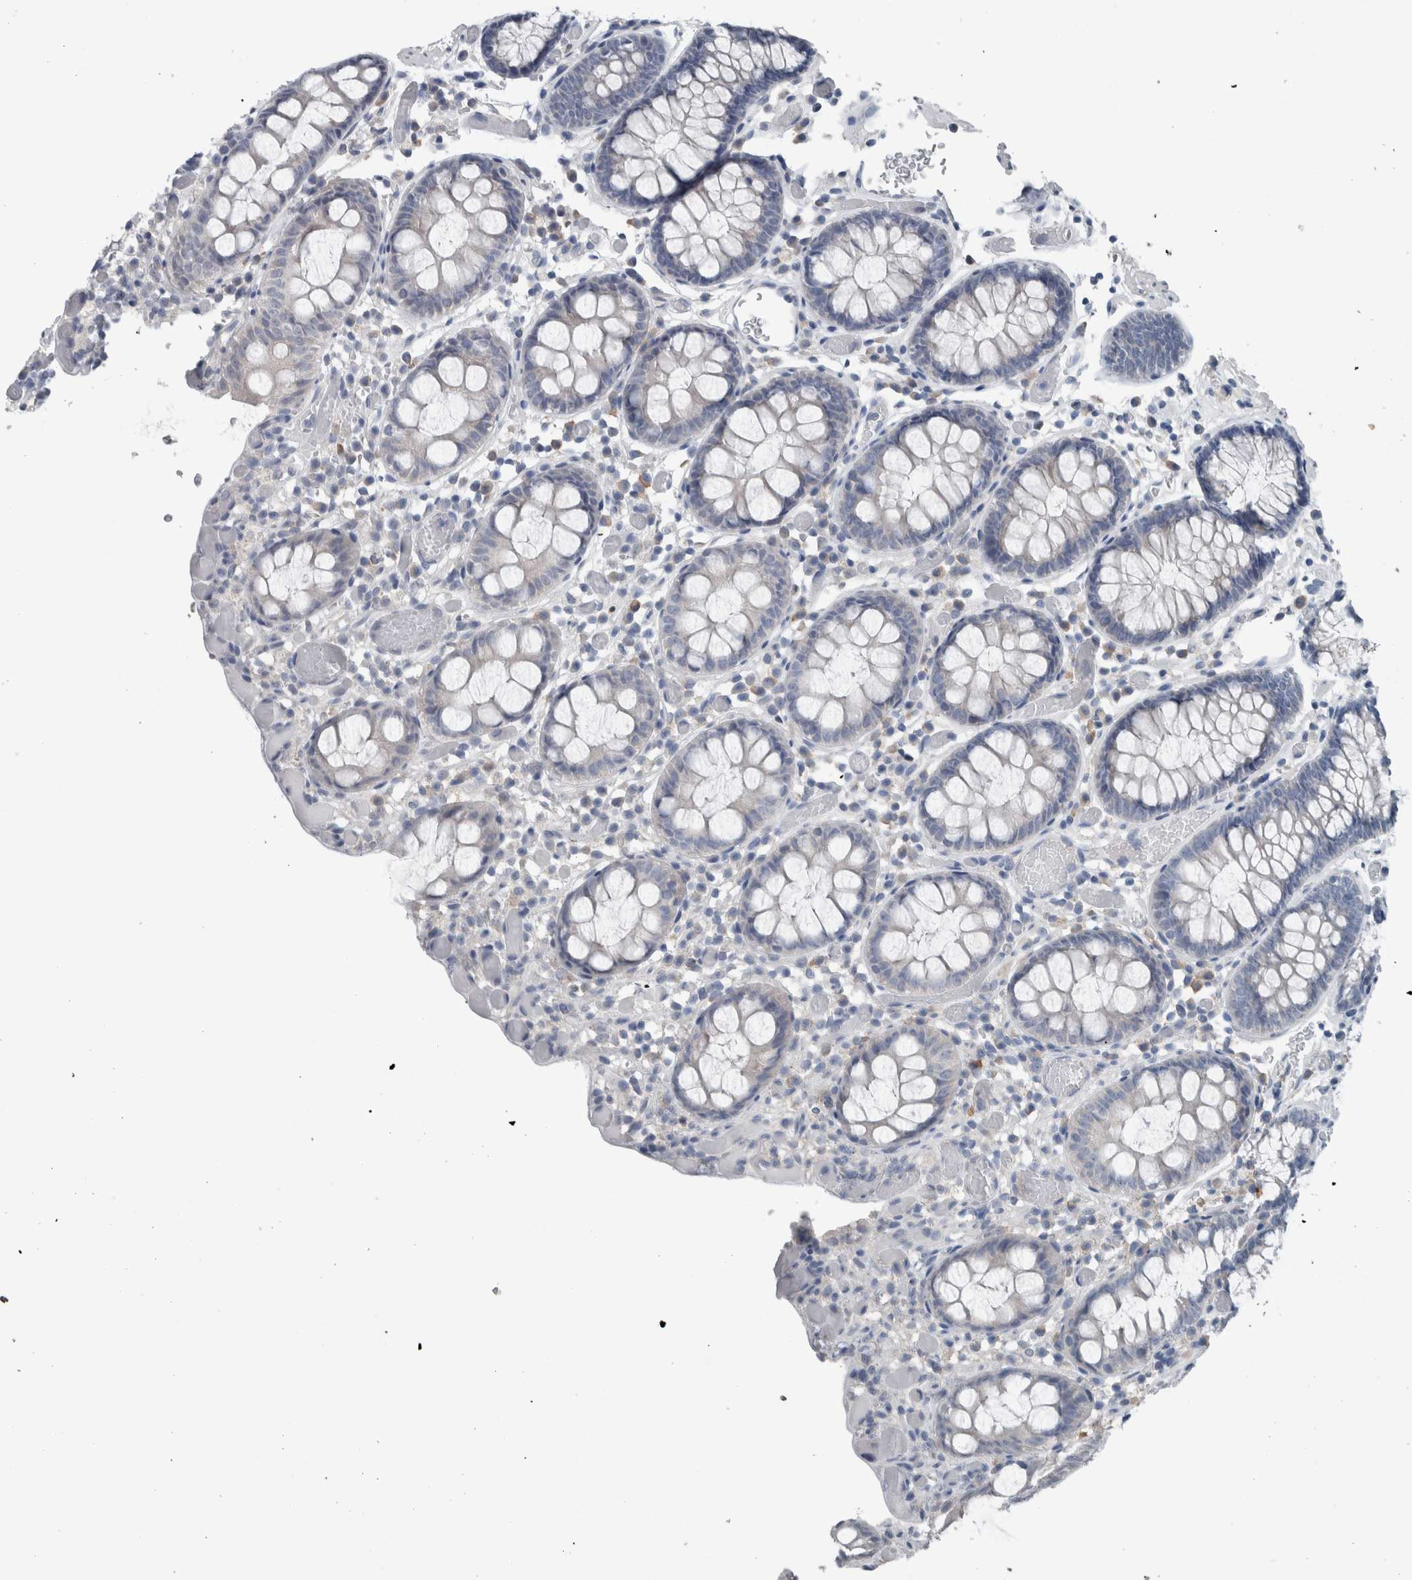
{"staining": {"intensity": "negative", "quantity": "none", "location": "none"}, "tissue": "colon", "cell_type": "Endothelial cells", "image_type": "normal", "snomed": [{"axis": "morphology", "description": "Normal tissue, NOS"}, {"axis": "topography", "description": "Colon"}], "caption": "There is no significant positivity in endothelial cells of colon. (Immunohistochemistry, brightfield microscopy, high magnification).", "gene": "CRNN", "patient": {"sex": "male", "age": 14}}